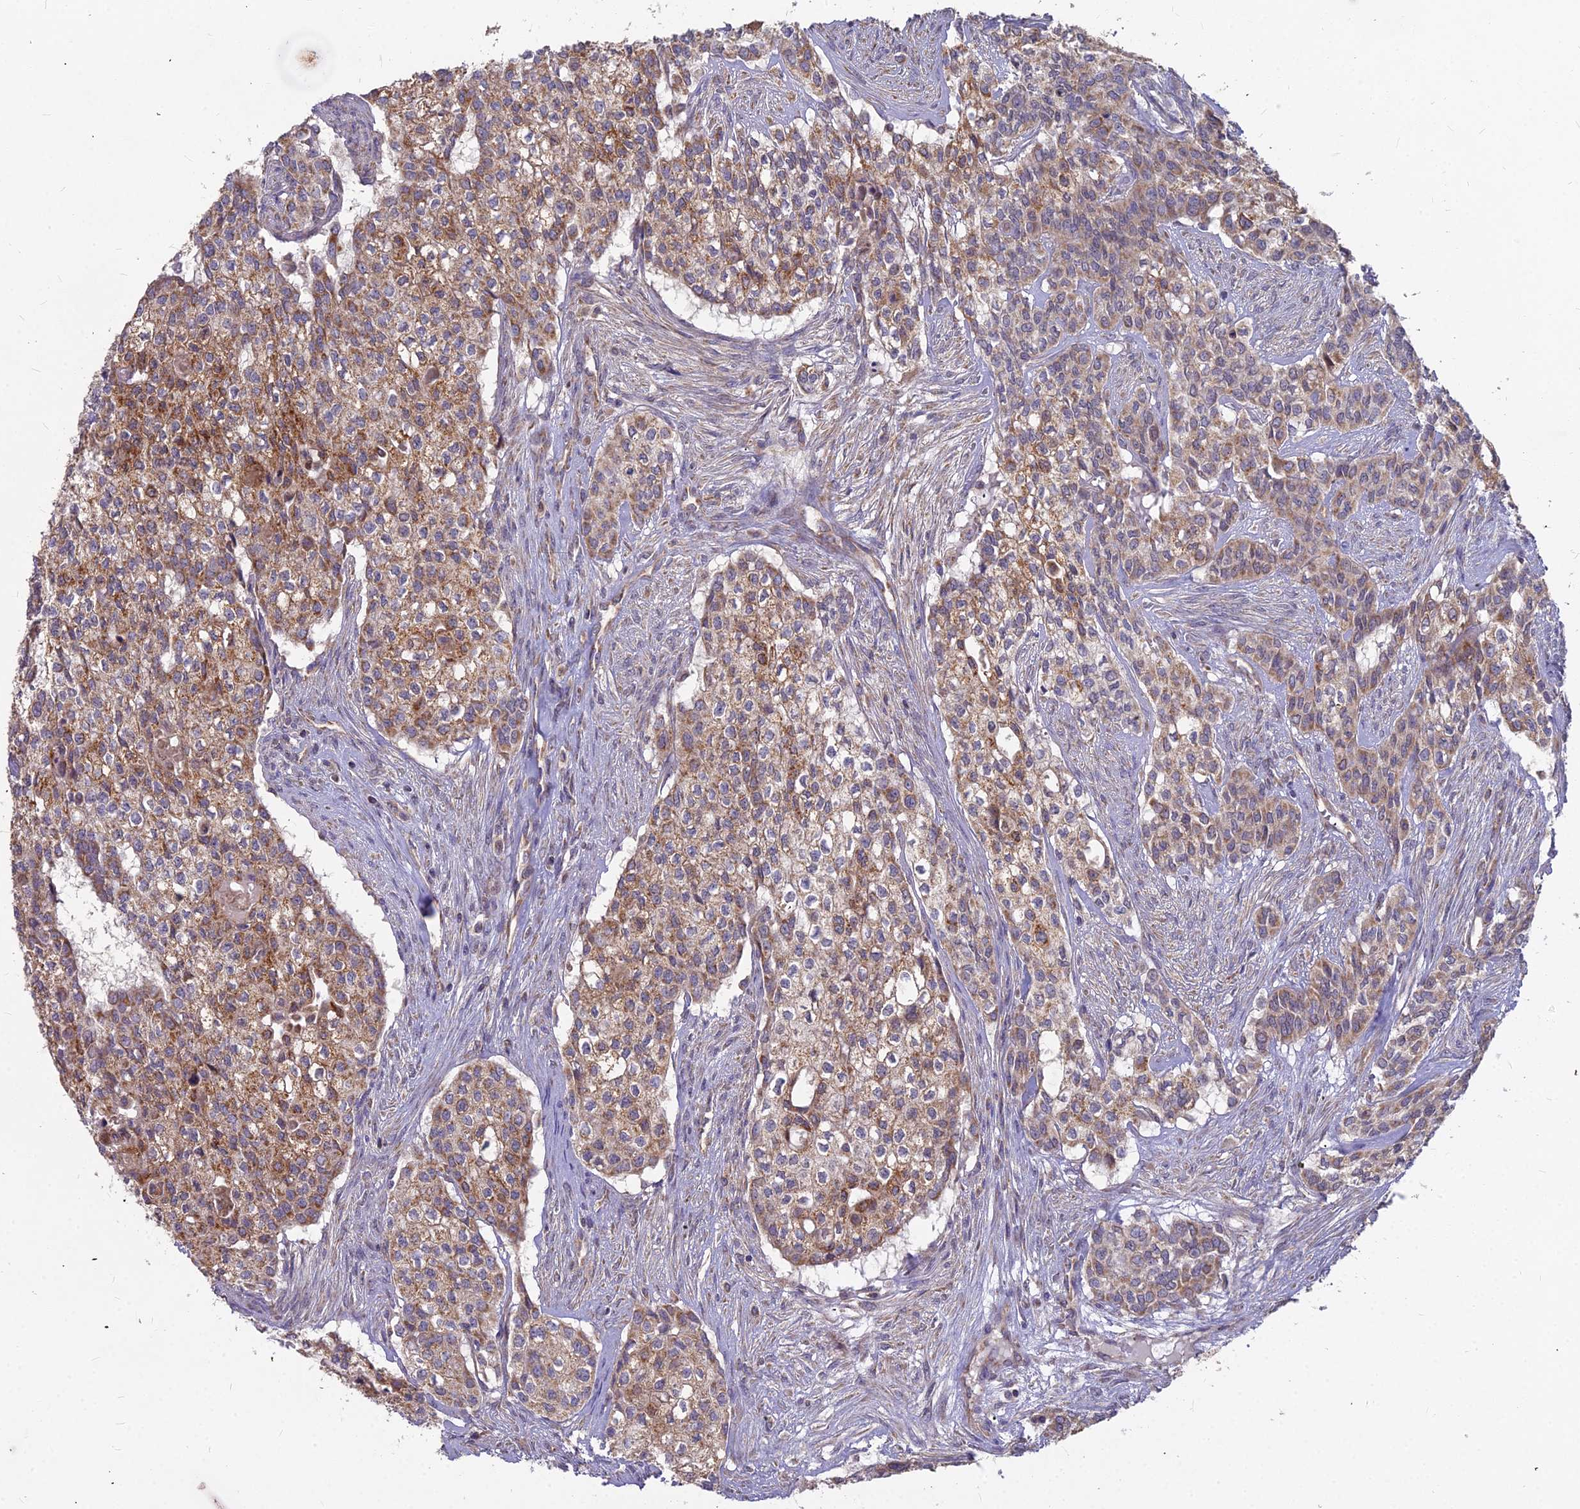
{"staining": {"intensity": "moderate", "quantity": ">75%", "location": "cytoplasmic/membranous"}, "tissue": "head and neck cancer", "cell_type": "Tumor cells", "image_type": "cancer", "snomed": [{"axis": "morphology", "description": "Adenocarcinoma, NOS"}, {"axis": "topography", "description": "Head-Neck"}], "caption": "Adenocarcinoma (head and neck) stained with a brown dye shows moderate cytoplasmic/membranous positive positivity in about >75% of tumor cells.", "gene": "MICU2", "patient": {"sex": "male", "age": 81}}